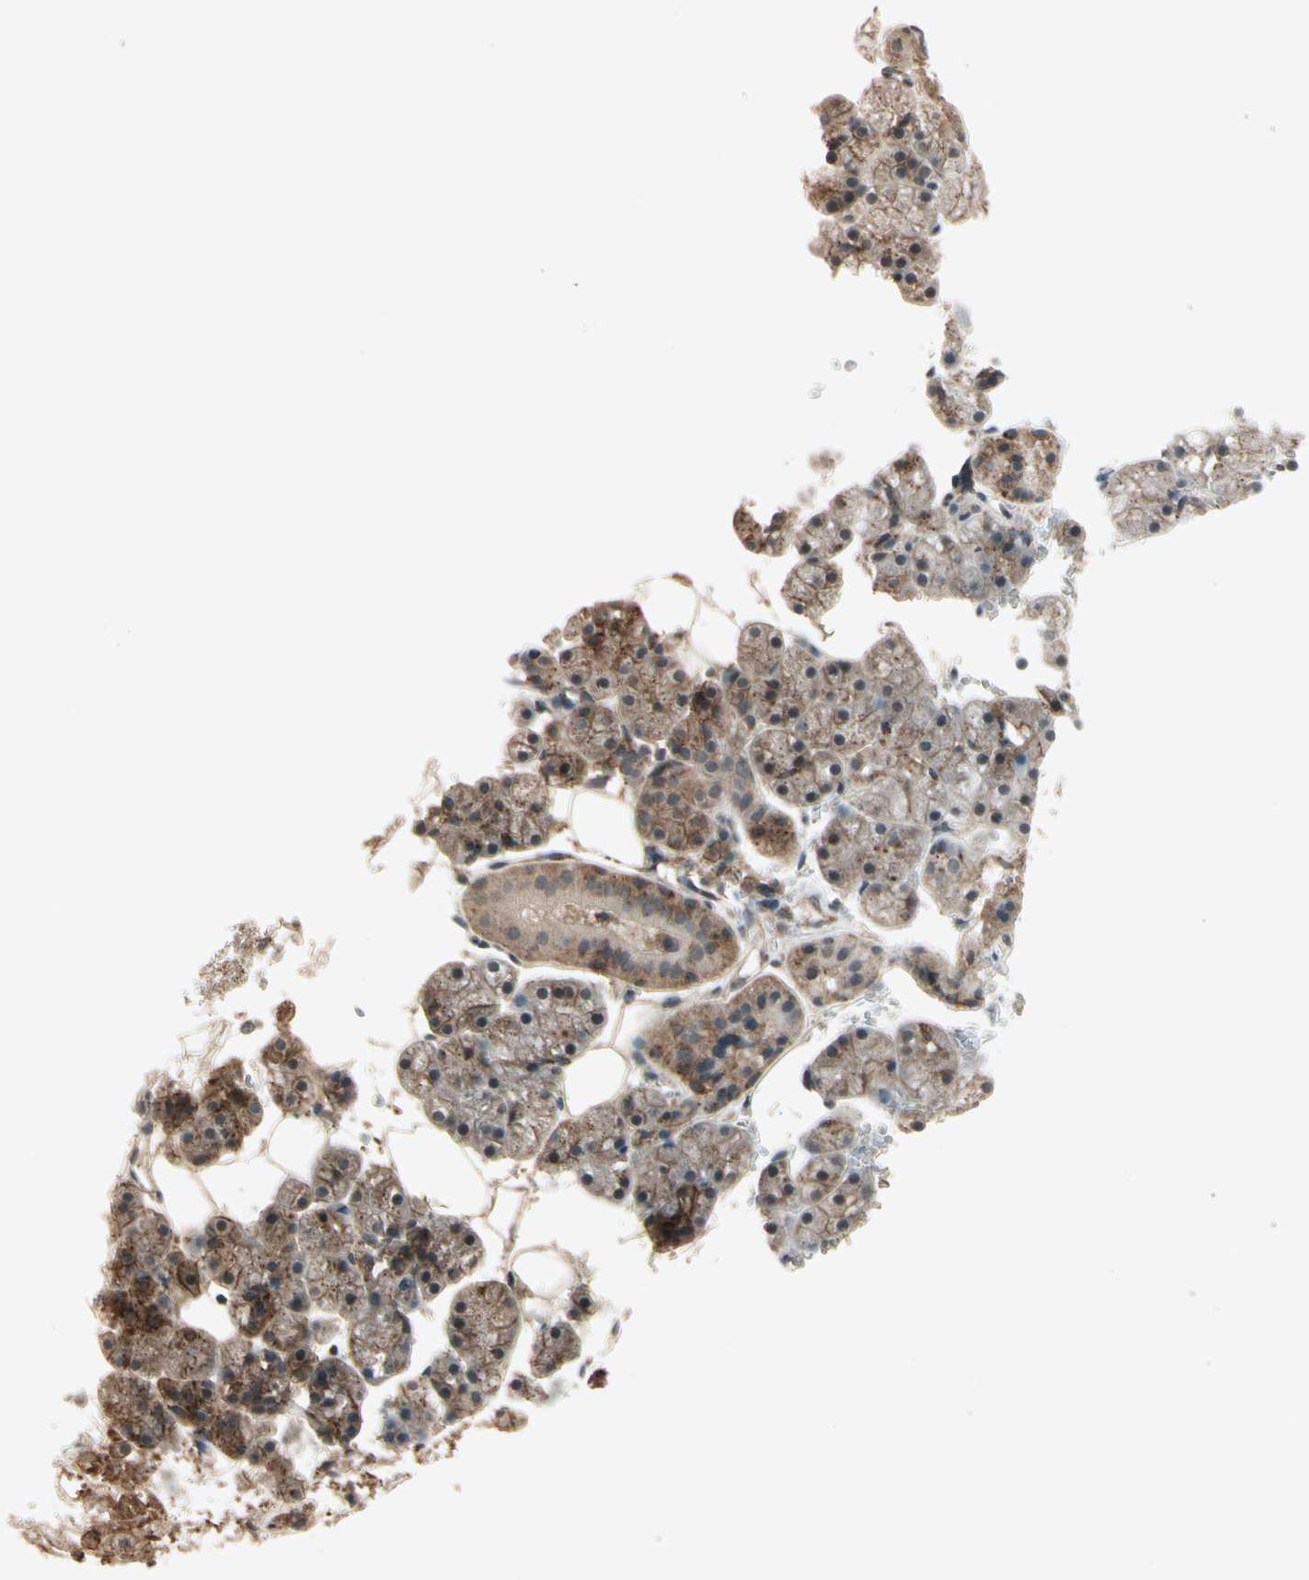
{"staining": {"intensity": "moderate", "quantity": ">75%", "location": "cytoplasmic/membranous"}, "tissue": "salivary gland", "cell_type": "Glandular cells", "image_type": "normal", "snomed": [{"axis": "morphology", "description": "Normal tissue, NOS"}, {"axis": "topography", "description": "Salivary gland"}], "caption": "DAB (3,3'-diaminobenzidine) immunohistochemical staining of normal human salivary gland shows moderate cytoplasmic/membranous protein positivity in about >75% of glandular cells. The protein is shown in brown color, while the nuclei are stained blue.", "gene": "FLOT1", "patient": {"sex": "male", "age": 62}}